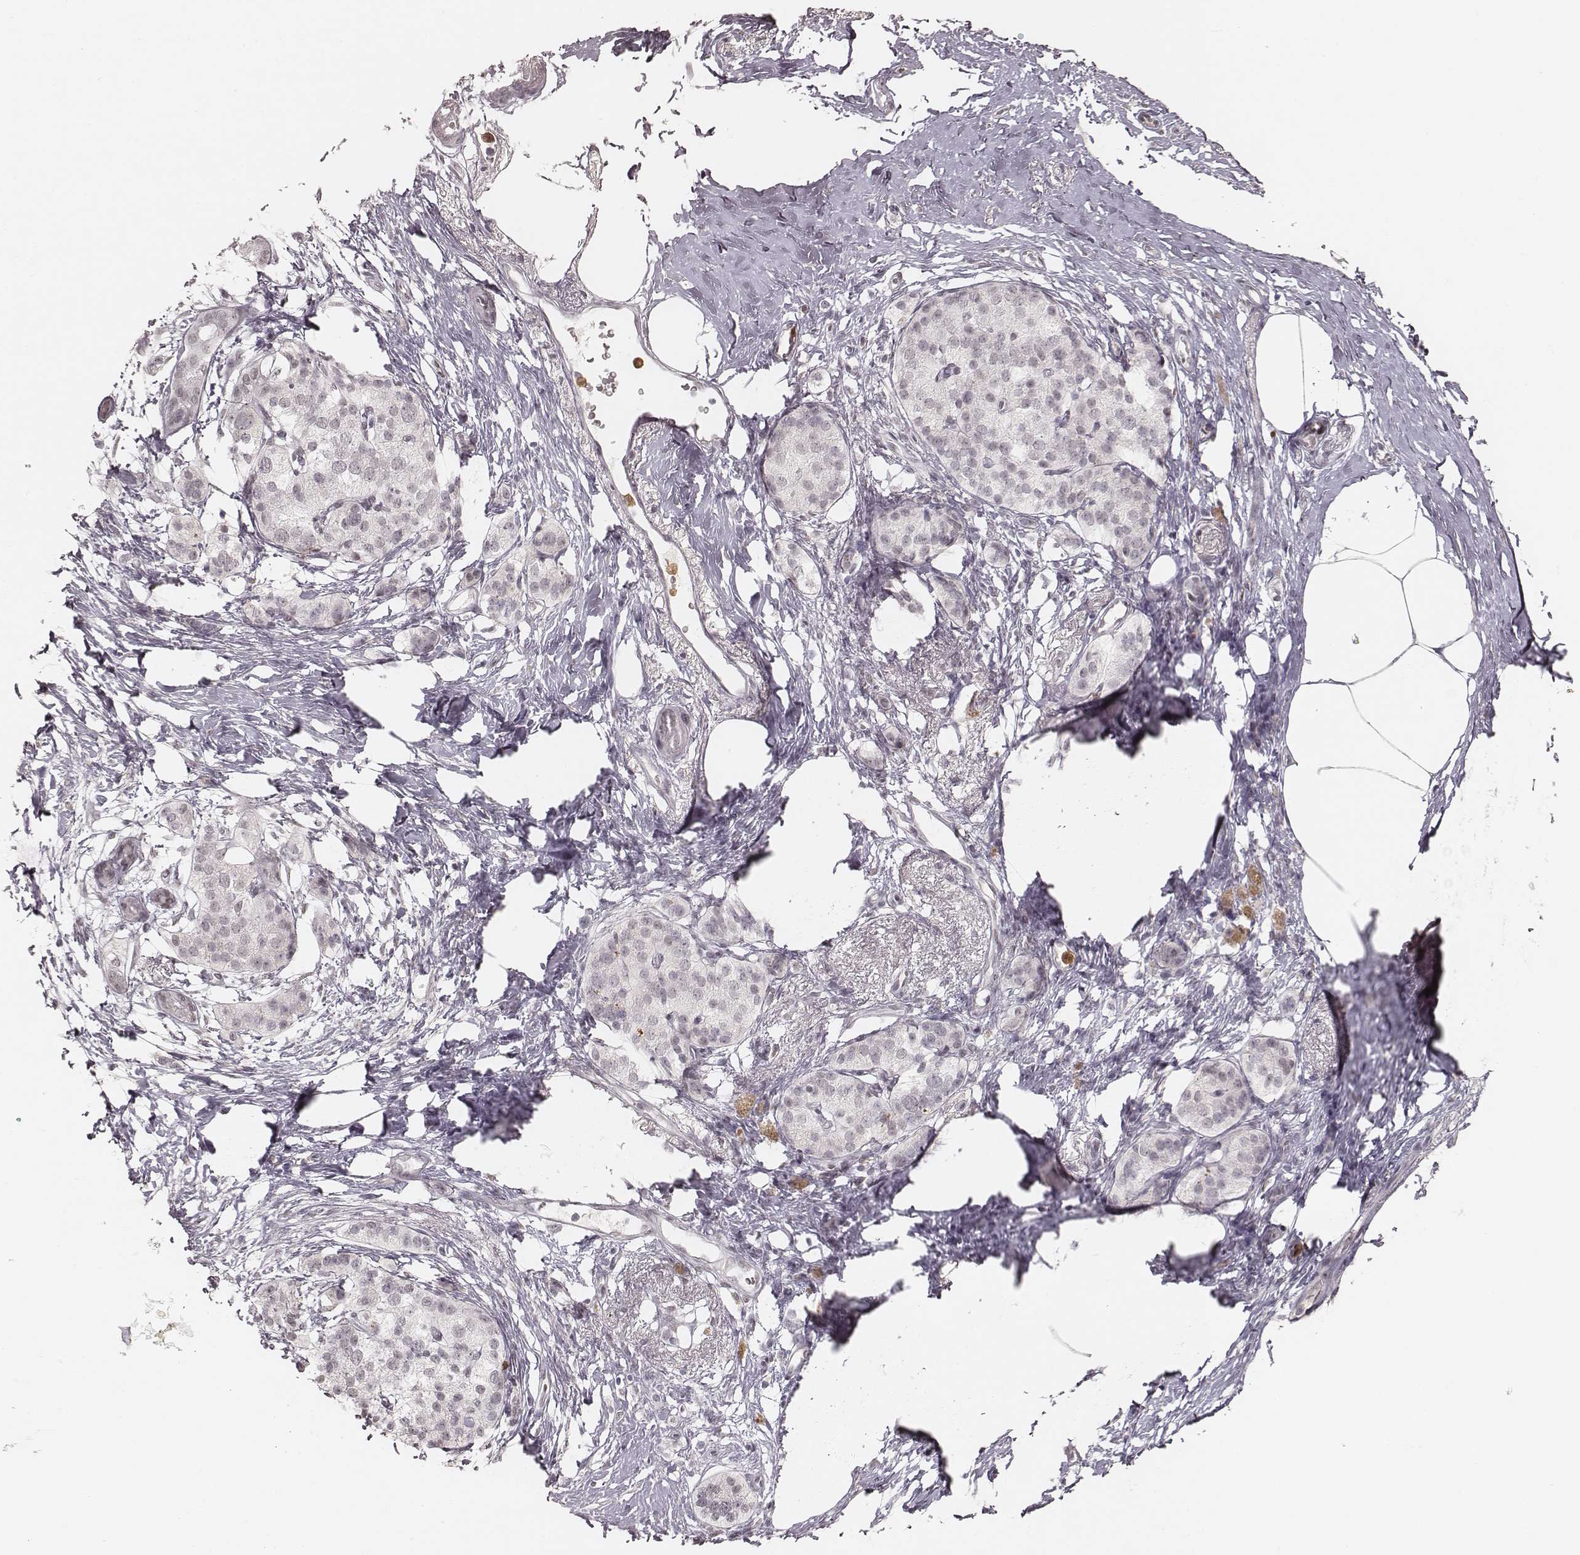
{"staining": {"intensity": "negative", "quantity": "none", "location": "none"}, "tissue": "pancreatic cancer", "cell_type": "Tumor cells", "image_type": "cancer", "snomed": [{"axis": "morphology", "description": "Adenocarcinoma, NOS"}, {"axis": "topography", "description": "Pancreas"}], "caption": "This is an immunohistochemistry (IHC) image of pancreatic cancer (adenocarcinoma). There is no expression in tumor cells.", "gene": "KITLG", "patient": {"sex": "female", "age": 72}}